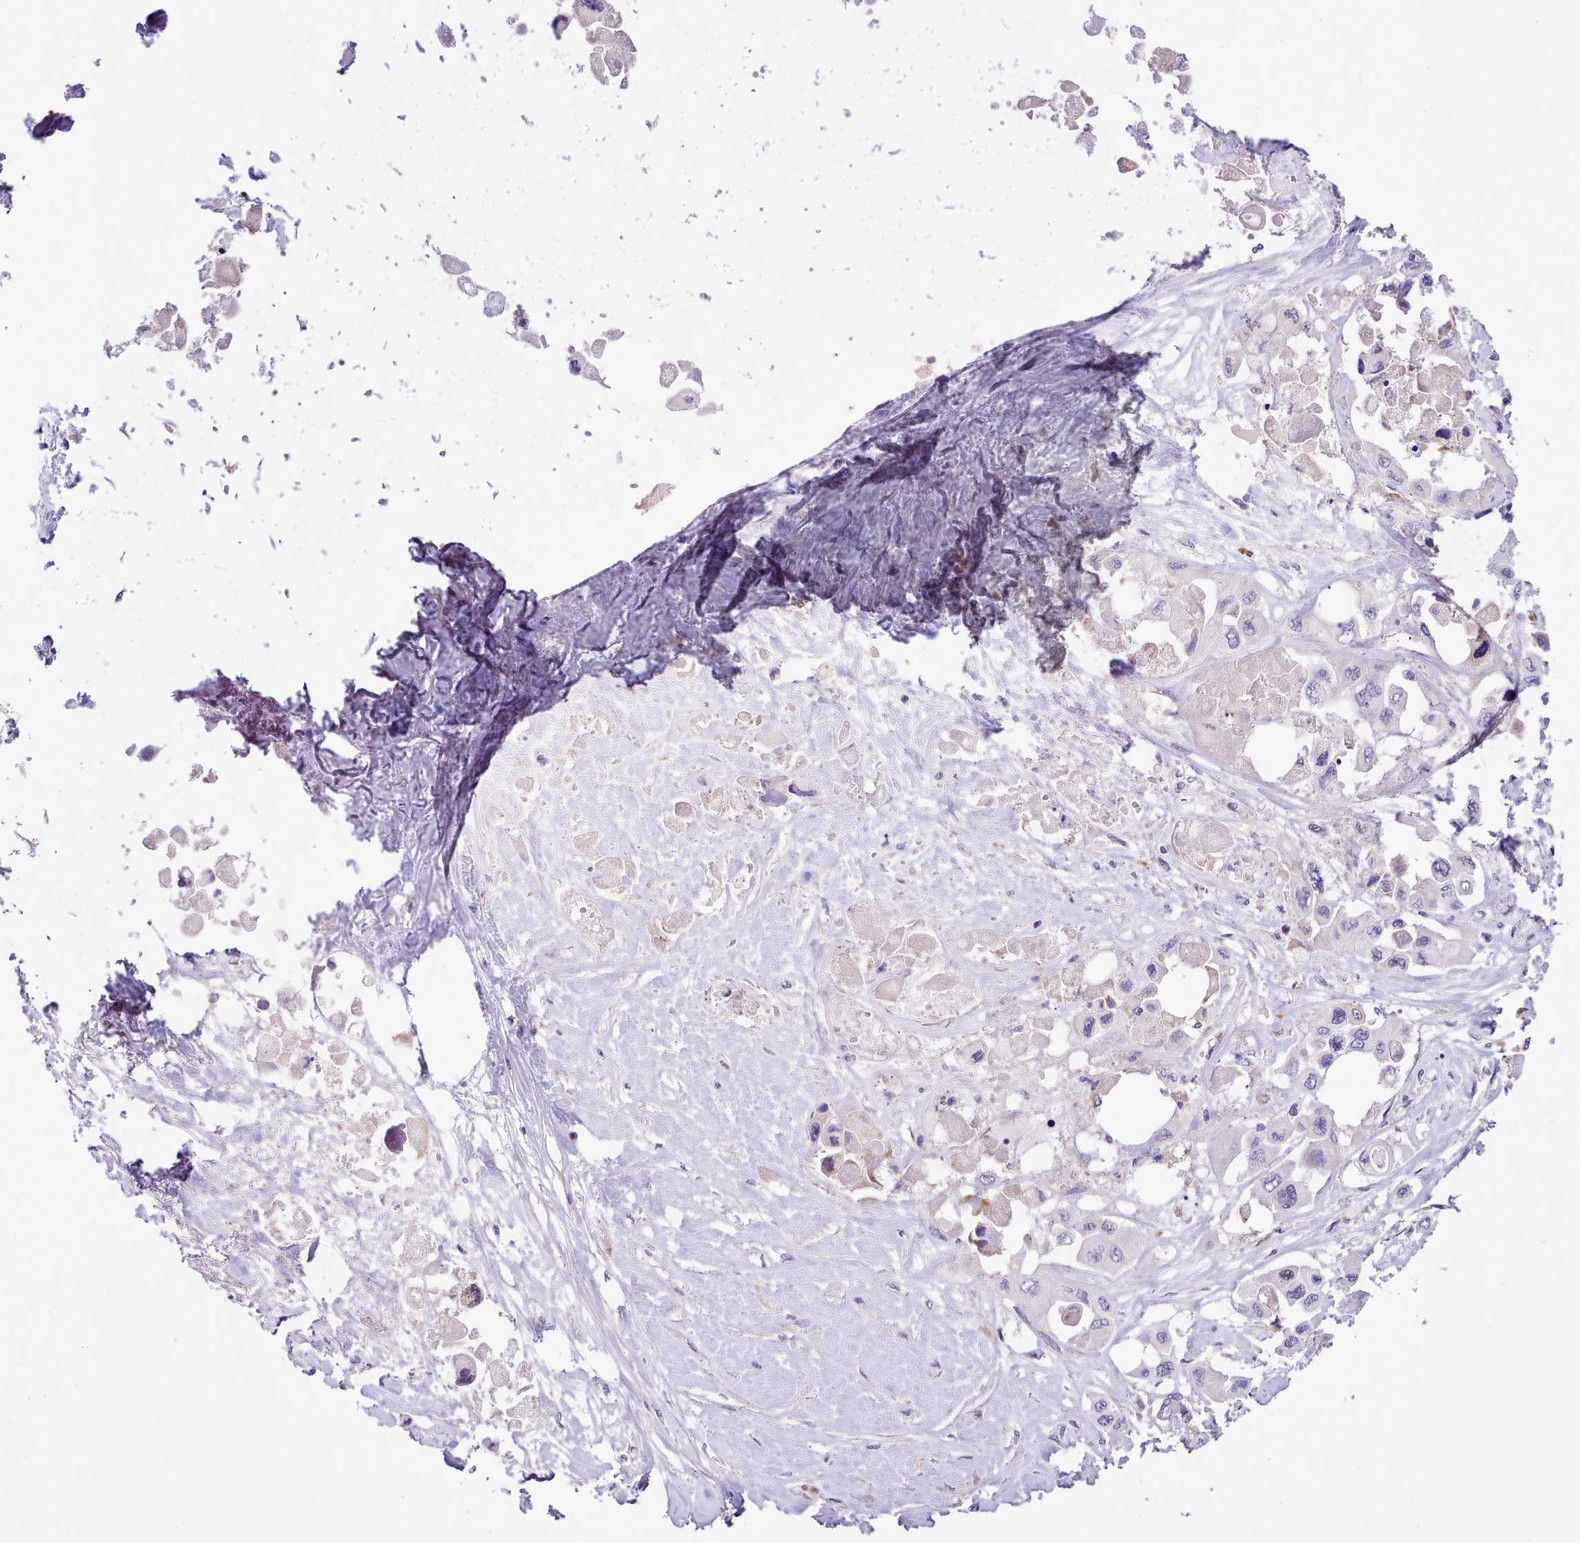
{"staining": {"intensity": "negative", "quantity": "none", "location": "none"}, "tissue": "pancreatic cancer", "cell_type": "Tumor cells", "image_type": "cancer", "snomed": [{"axis": "morphology", "description": "Adenocarcinoma, NOS"}, {"axis": "topography", "description": "Pancreas"}], "caption": "High magnification brightfield microscopy of pancreatic cancer stained with DAB (brown) and counterstained with hematoxylin (blue): tumor cells show no significant expression.", "gene": "FAM83E", "patient": {"sex": "male", "age": 92}}